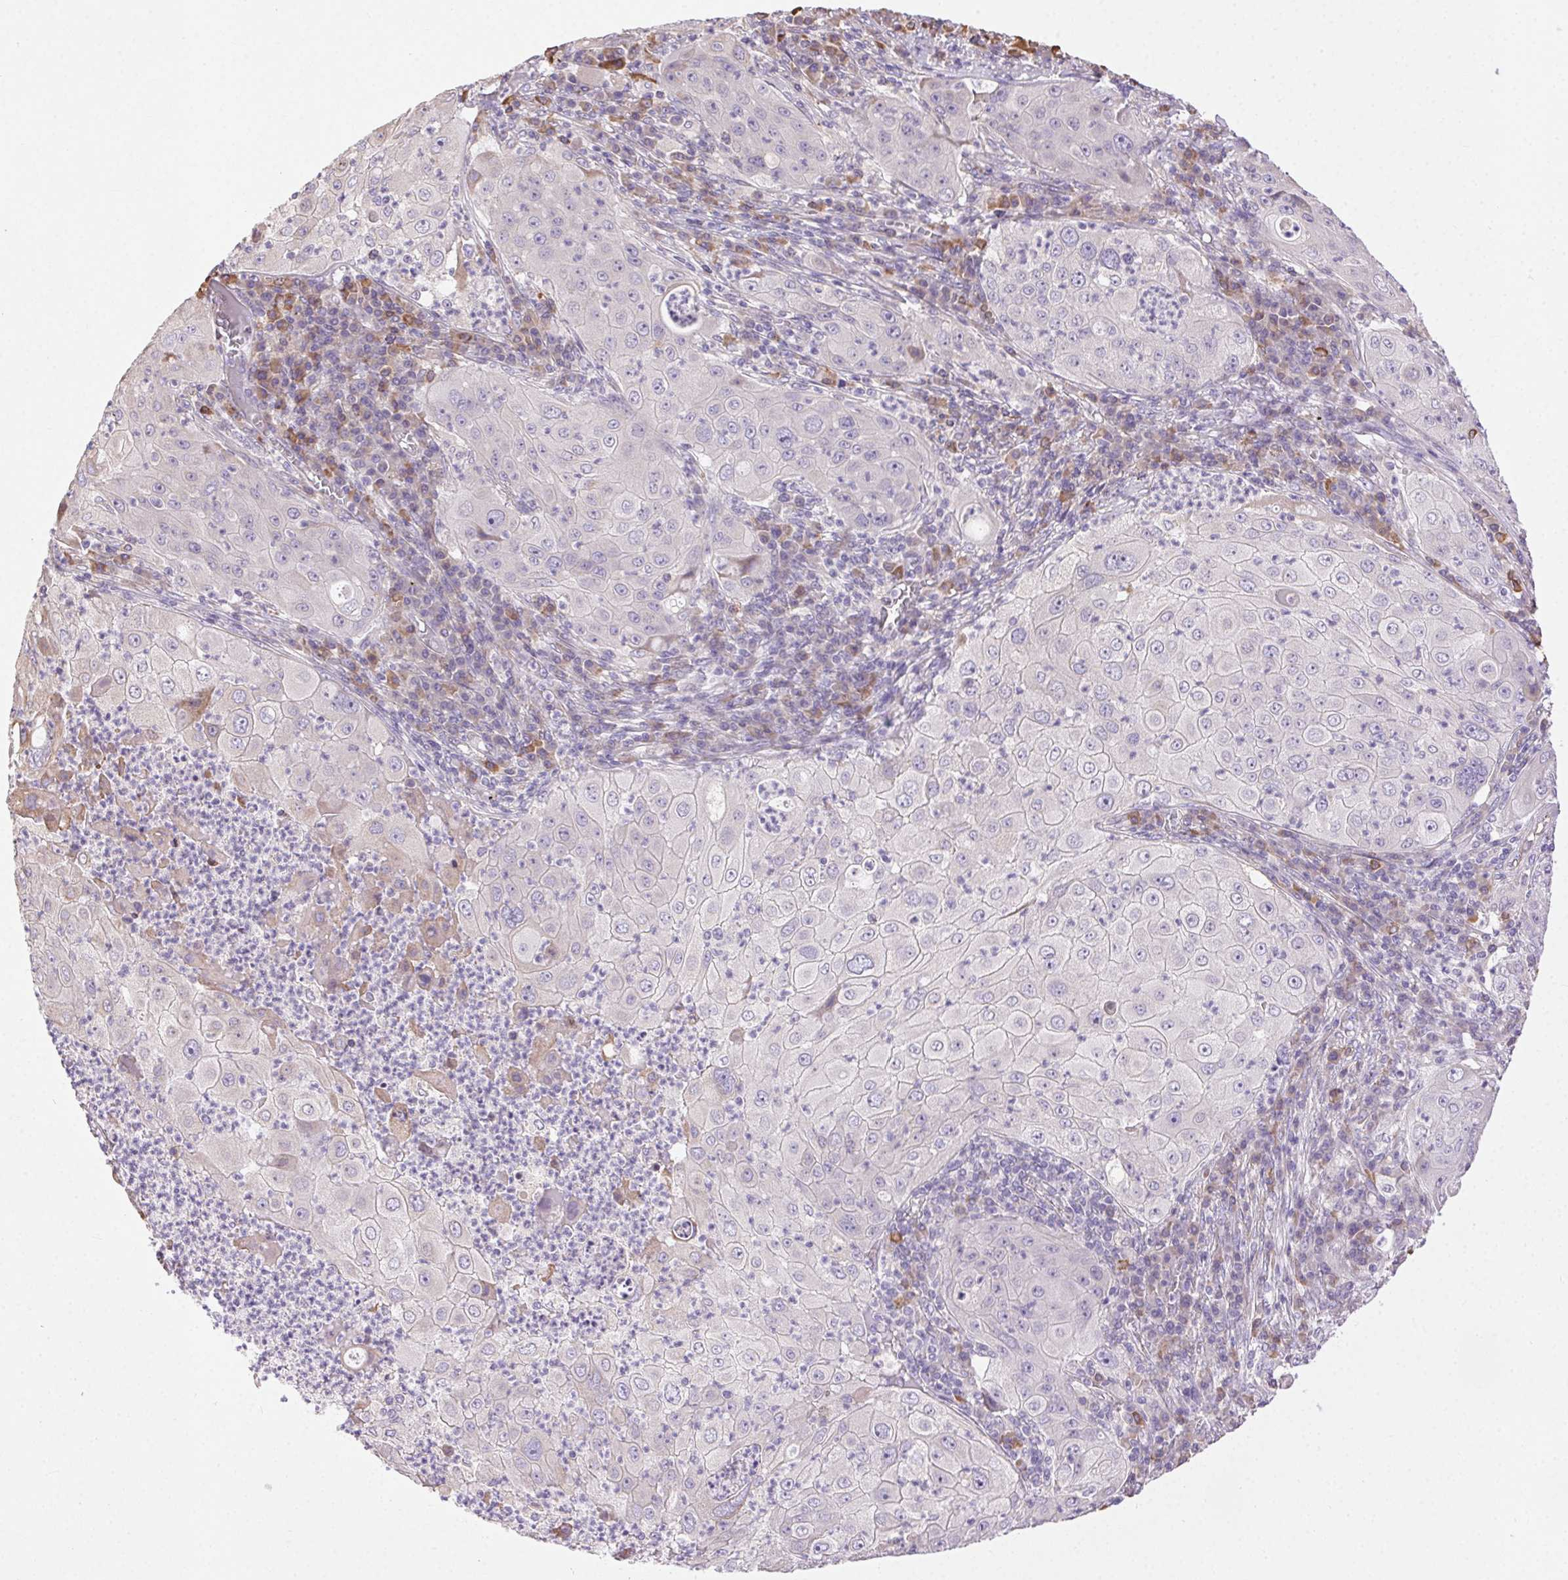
{"staining": {"intensity": "negative", "quantity": "none", "location": "none"}, "tissue": "lung cancer", "cell_type": "Tumor cells", "image_type": "cancer", "snomed": [{"axis": "morphology", "description": "Squamous cell carcinoma, NOS"}, {"axis": "topography", "description": "Lung"}], "caption": "Lung cancer (squamous cell carcinoma) was stained to show a protein in brown. There is no significant staining in tumor cells.", "gene": "SNX31", "patient": {"sex": "female", "age": 59}}